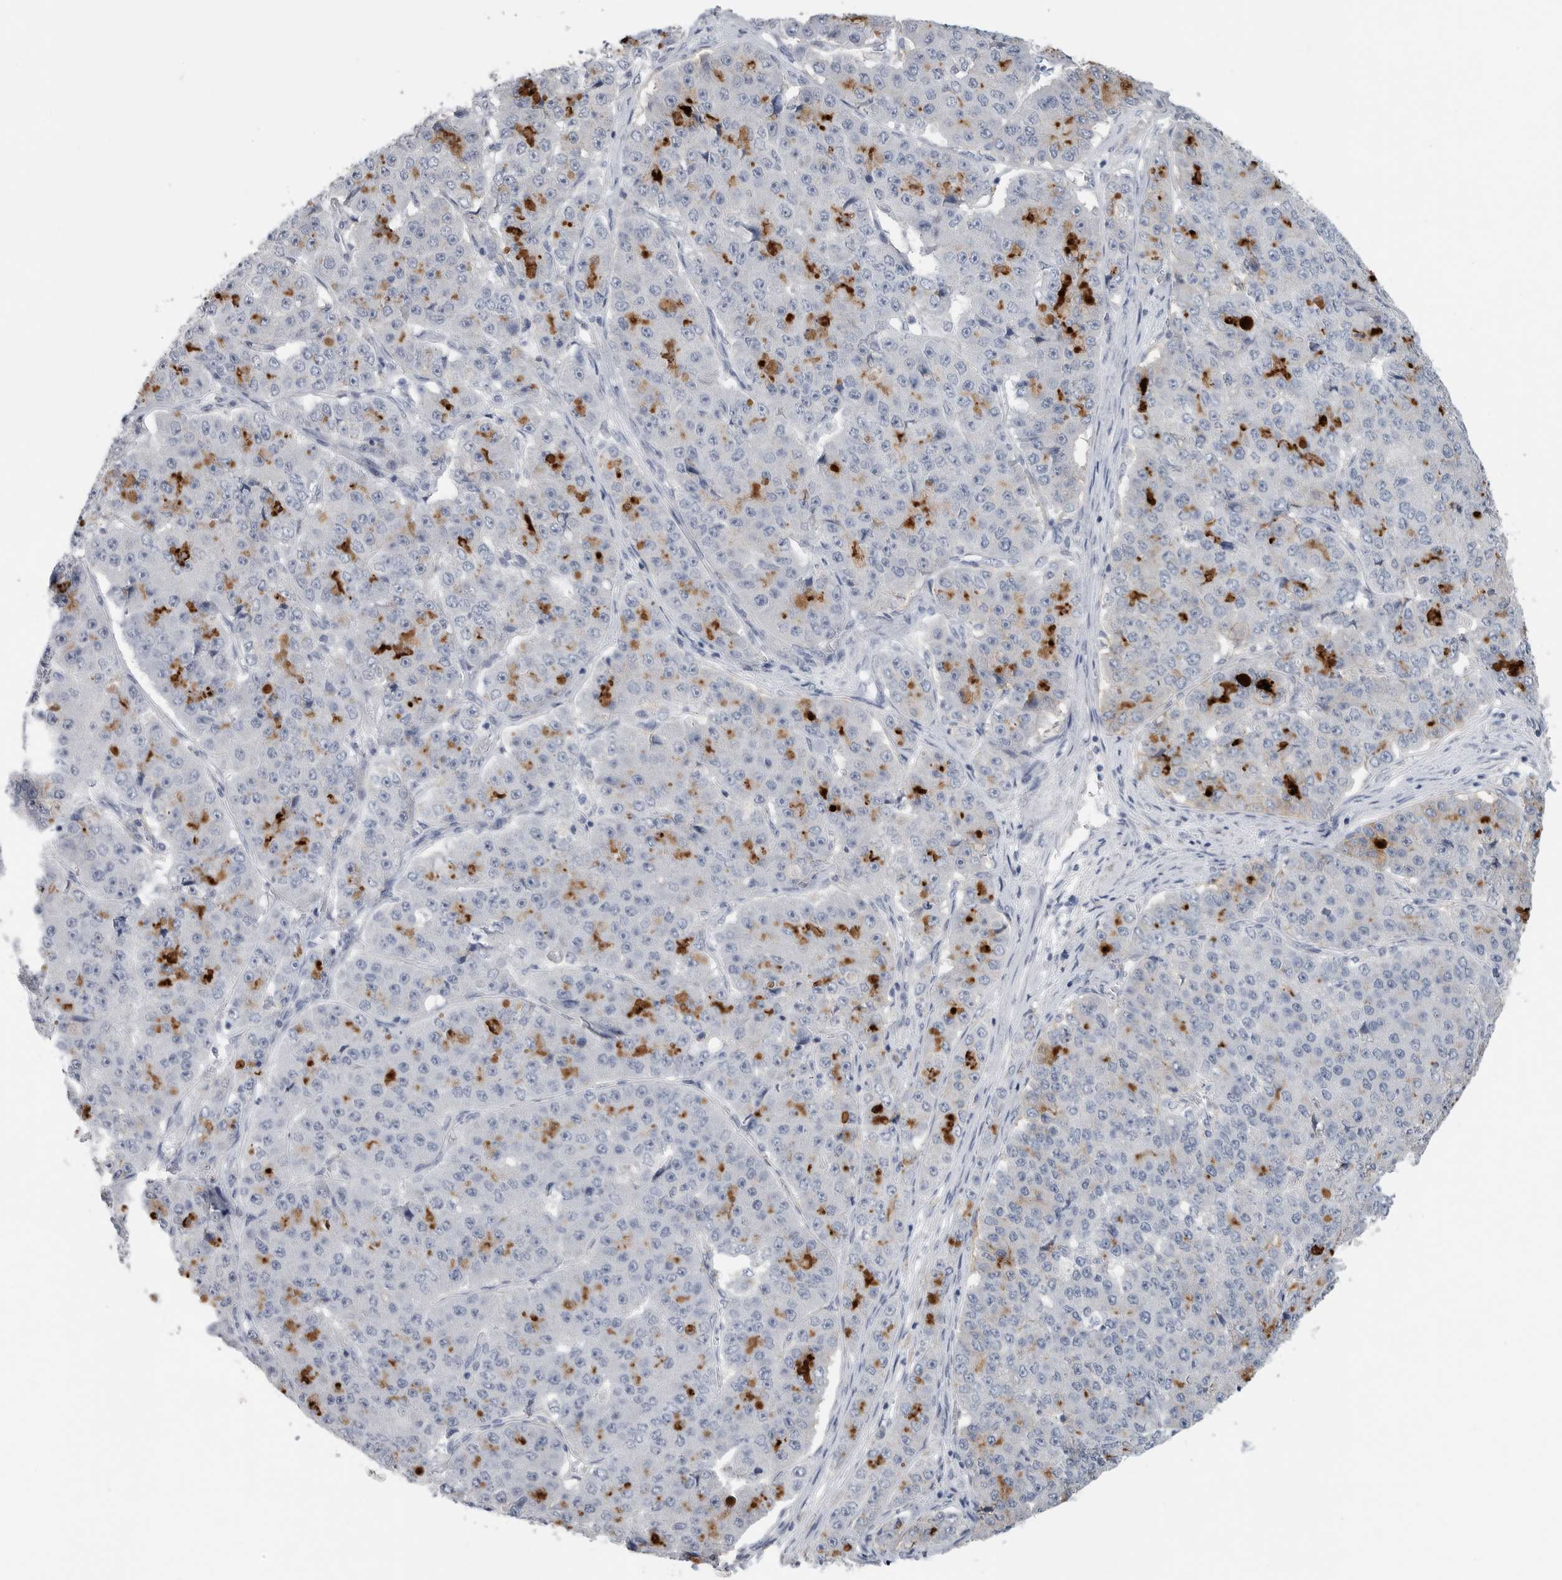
{"staining": {"intensity": "negative", "quantity": "none", "location": "none"}, "tissue": "pancreatic cancer", "cell_type": "Tumor cells", "image_type": "cancer", "snomed": [{"axis": "morphology", "description": "Adenocarcinoma, NOS"}, {"axis": "topography", "description": "Pancreas"}], "caption": "Immunohistochemistry (IHC) of pancreatic cancer exhibits no expression in tumor cells.", "gene": "TIMP1", "patient": {"sex": "male", "age": 50}}